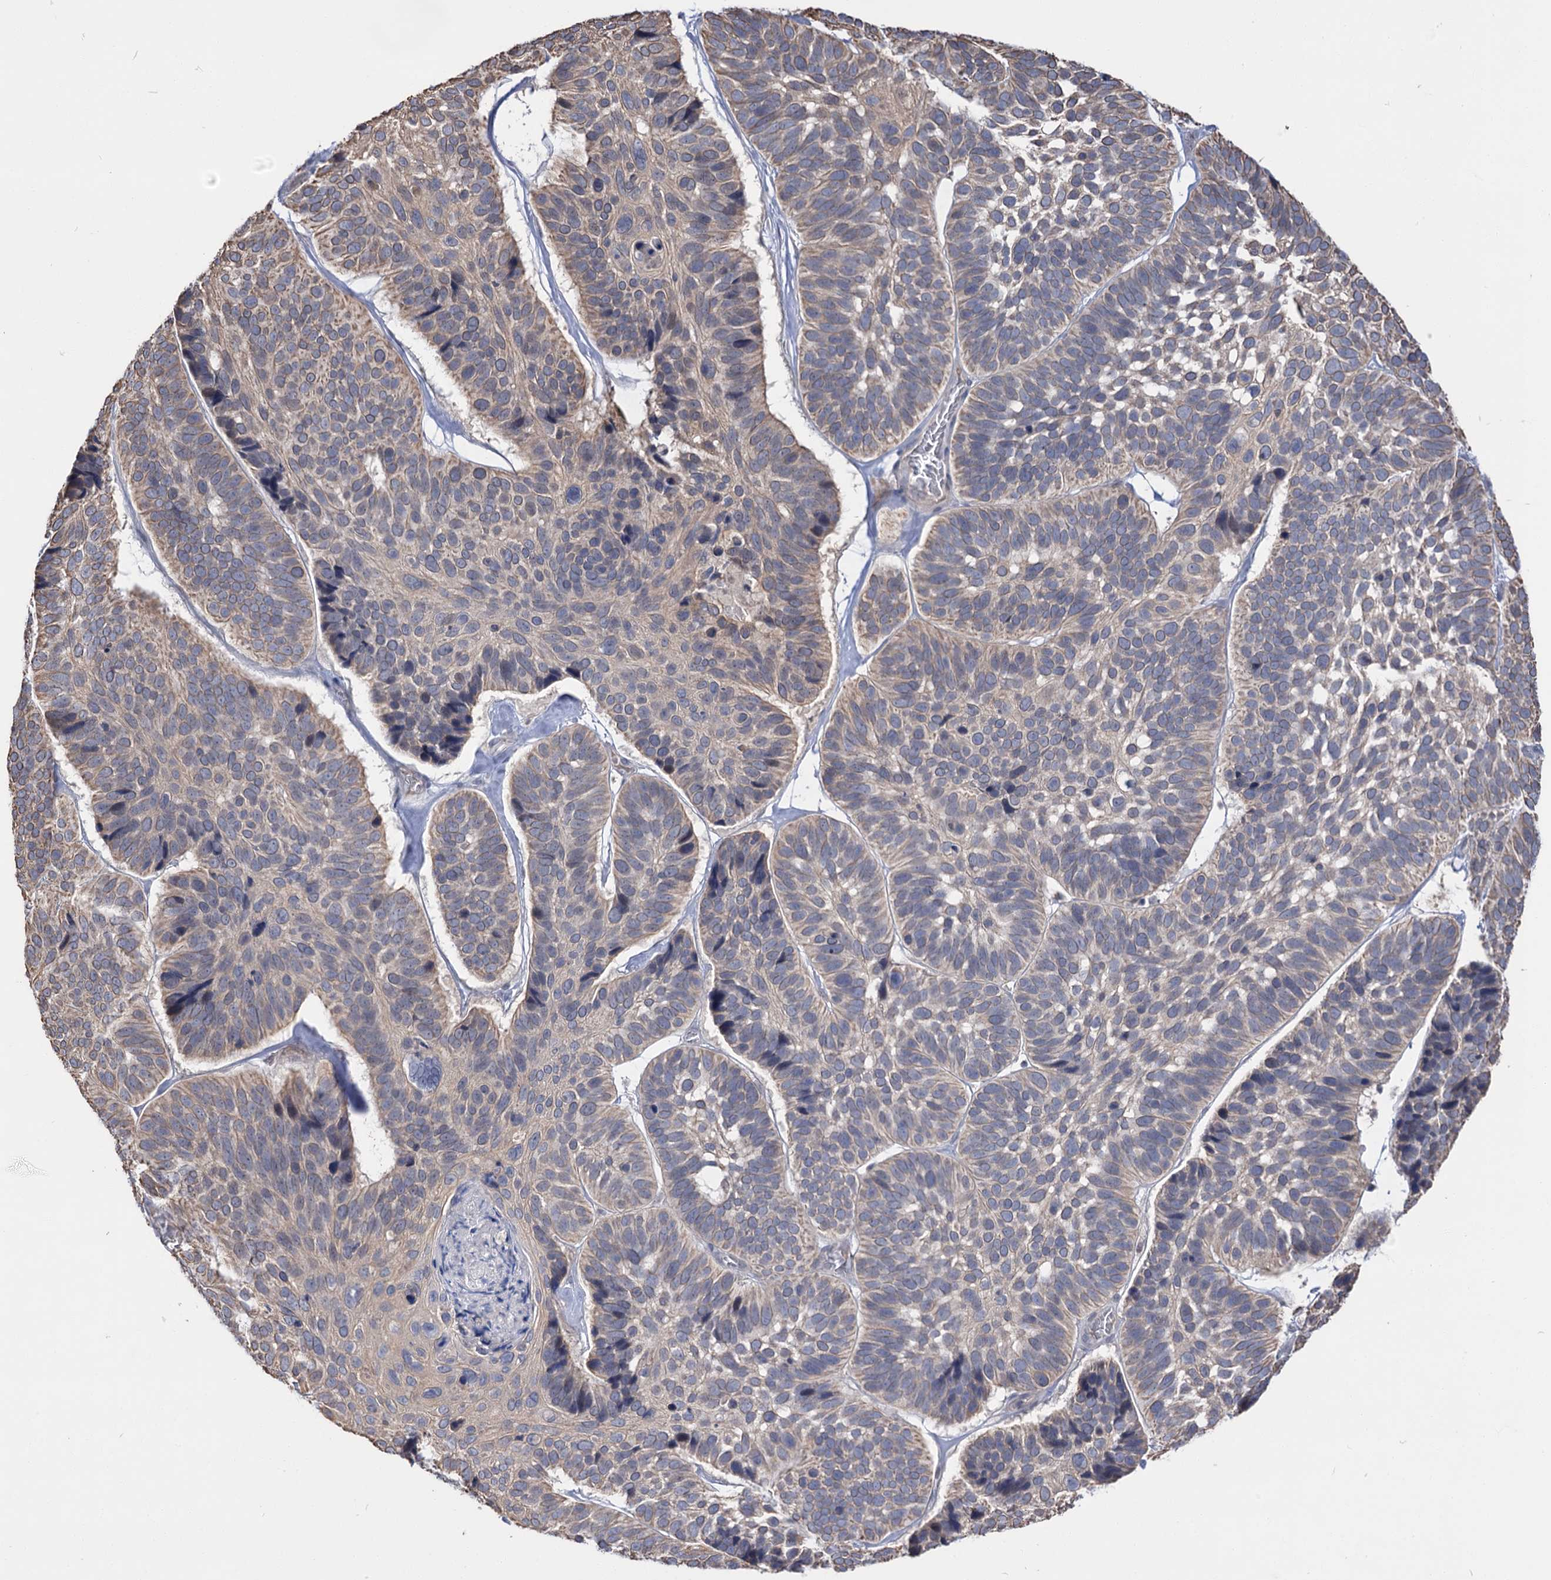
{"staining": {"intensity": "weak", "quantity": "25%-75%", "location": "cytoplasmic/membranous"}, "tissue": "skin cancer", "cell_type": "Tumor cells", "image_type": "cancer", "snomed": [{"axis": "morphology", "description": "Basal cell carcinoma"}, {"axis": "topography", "description": "Skin"}], "caption": "Immunohistochemistry (IHC) histopathology image of neoplastic tissue: human skin basal cell carcinoma stained using immunohistochemistry (IHC) exhibits low levels of weak protein expression localized specifically in the cytoplasmic/membranous of tumor cells, appearing as a cytoplasmic/membranous brown color.", "gene": "NEK10", "patient": {"sex": "male", "age": 62}}